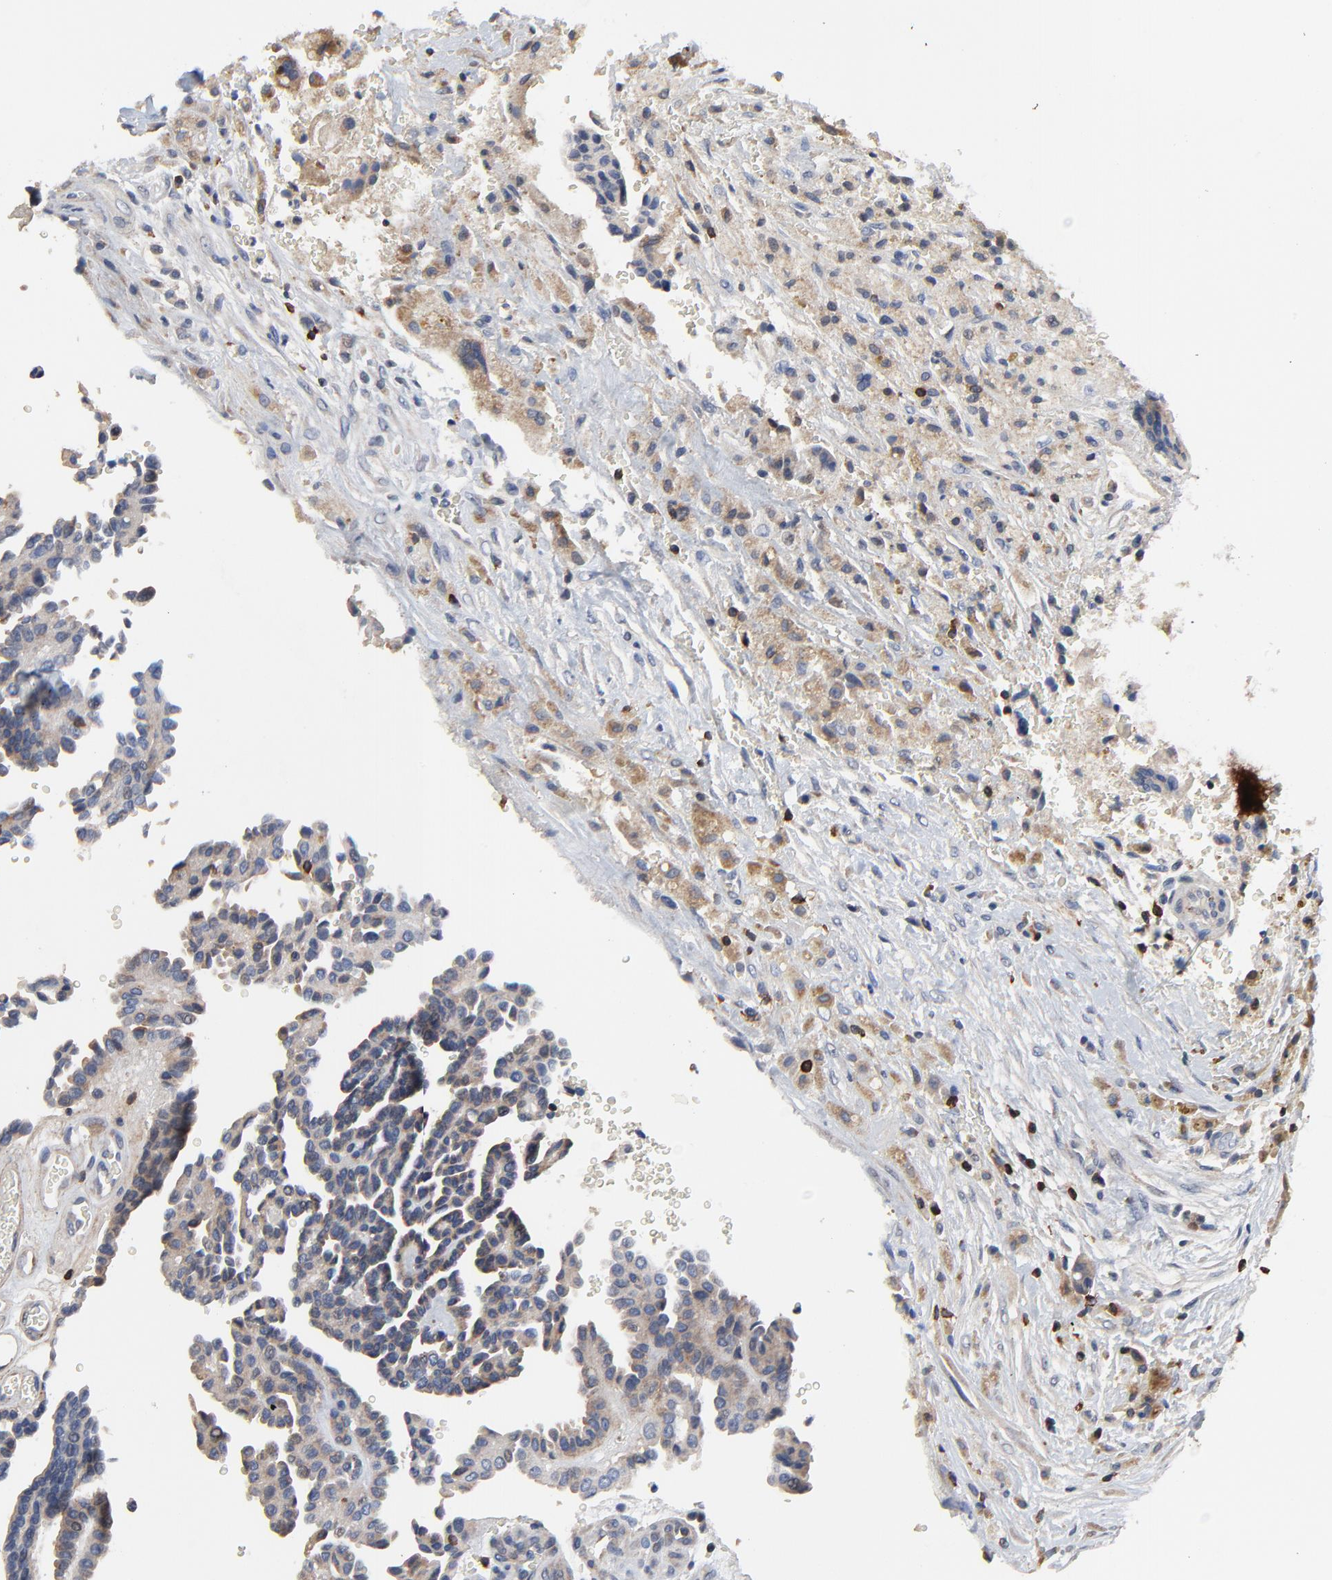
{"staining": {"intensity": "moderate", "quantity": "25%-75%", "location": "cytoplasmic/membranous"}, "tissue": "thyroid cancer", "cell_type": "Tumor cells", "image_type": "cancer", "snomed": [{"axis": "morphology", "description": "Papillary adenocarcinoma, NOS"}, {"axis": "topography", "description": "Thyroid gland"}], "caption": "Thyroid papillary adenocarcinoma stained with a protein marker shows moderate staining in tumor cells.", "gene": "SKAP1", "patient": {"sex": "male", "age": 87}}